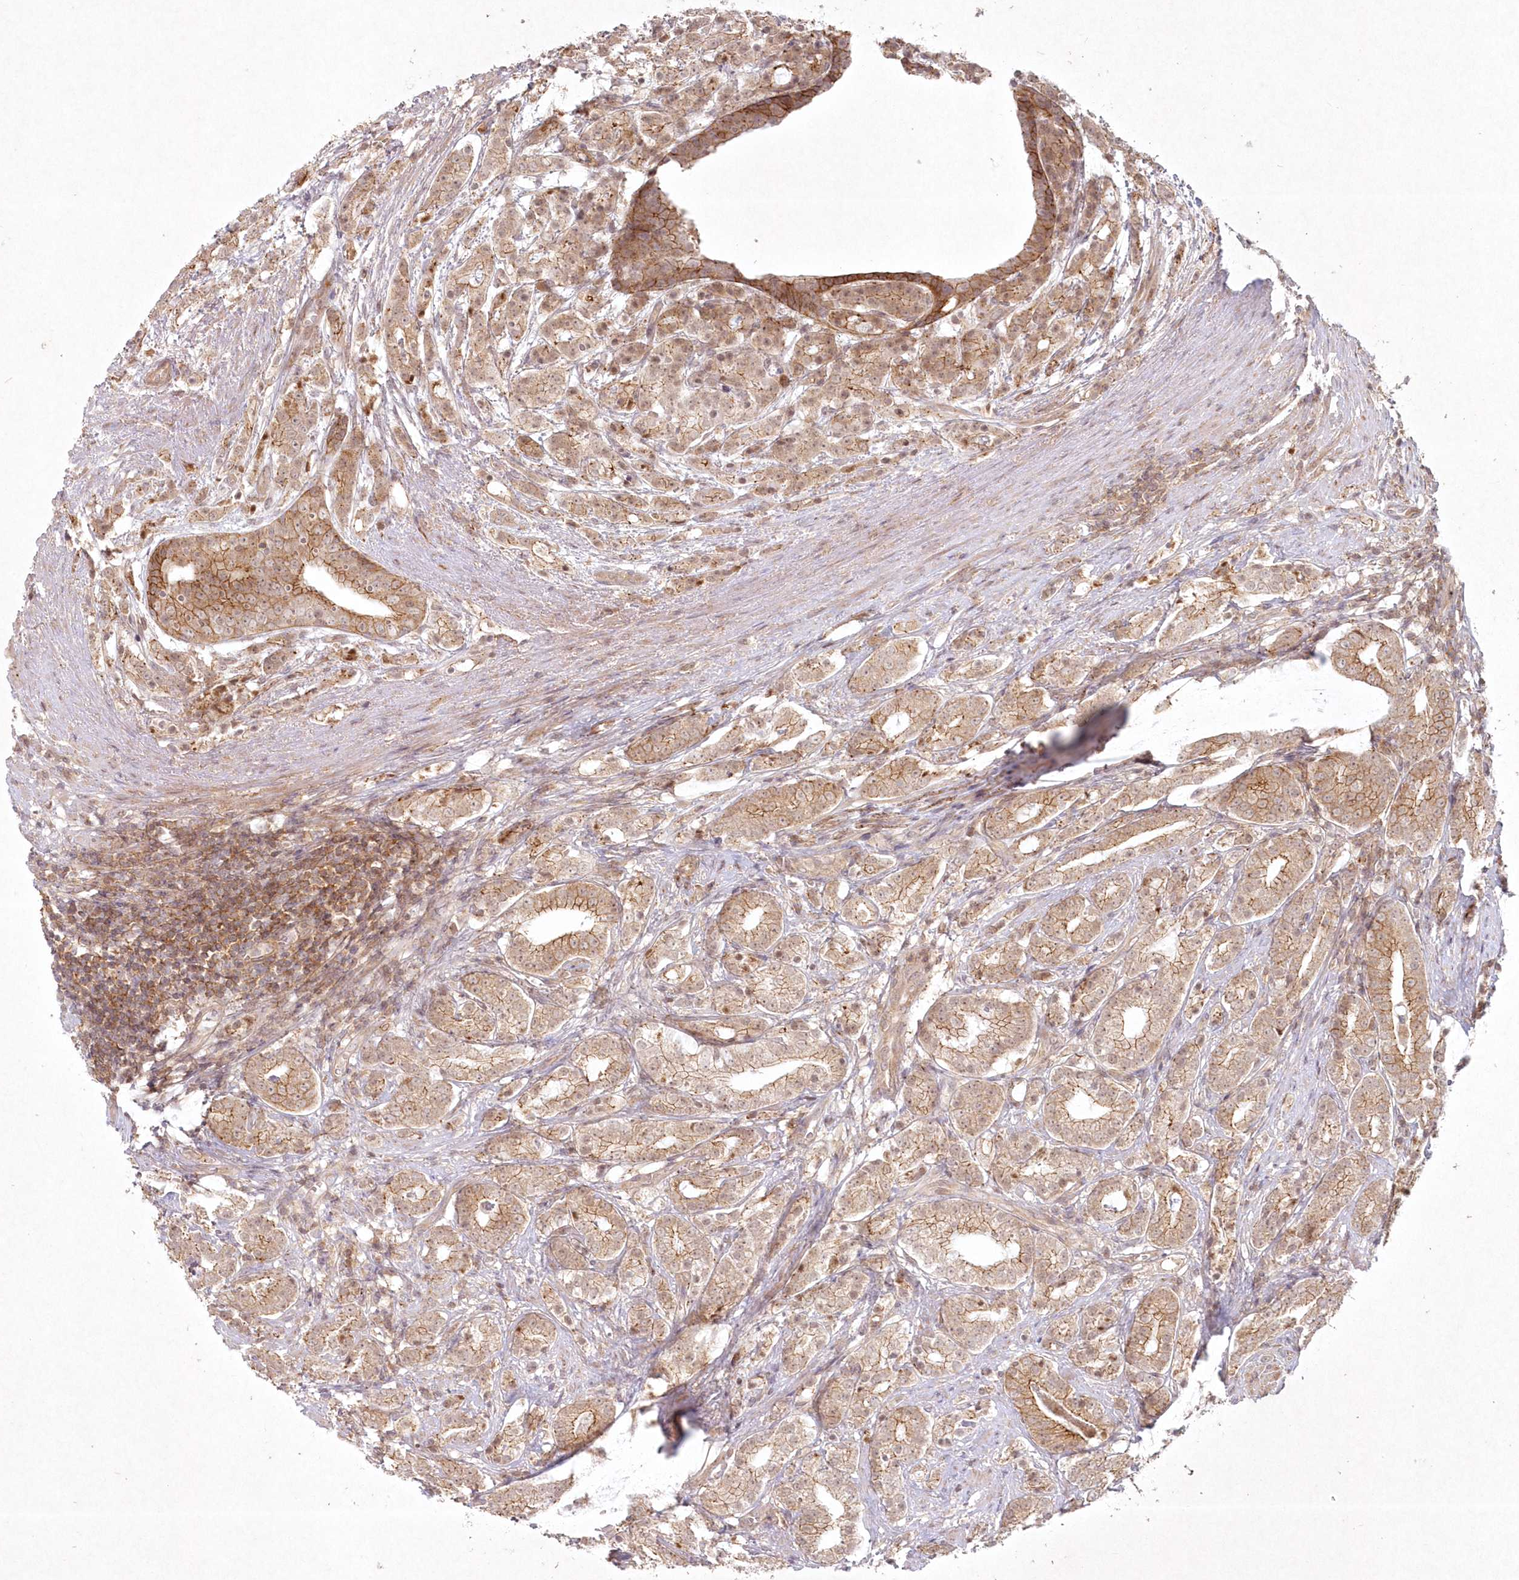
{"staining": {"intensity": "moderate", "quantity": ">75%", "location": "cytoplasmic/membranous"}, "tissue": "prostate cancer", "cell_type": "Tumor cells", "image_type": "cancer", "snomed": [{"axis": "morphology", "description": "Adenocarcinoma, High grade"}, {"axis": "topography", "description": "Prostate"}], "caption": "Brown immunohistochemical staining in human prostate cancer reveals moderate cytoplasmic/membranous positivity in approximately >75% of tumor cells.", "gene": "TOGARAM2", "patient": {"sex": "male", "age": 57}}